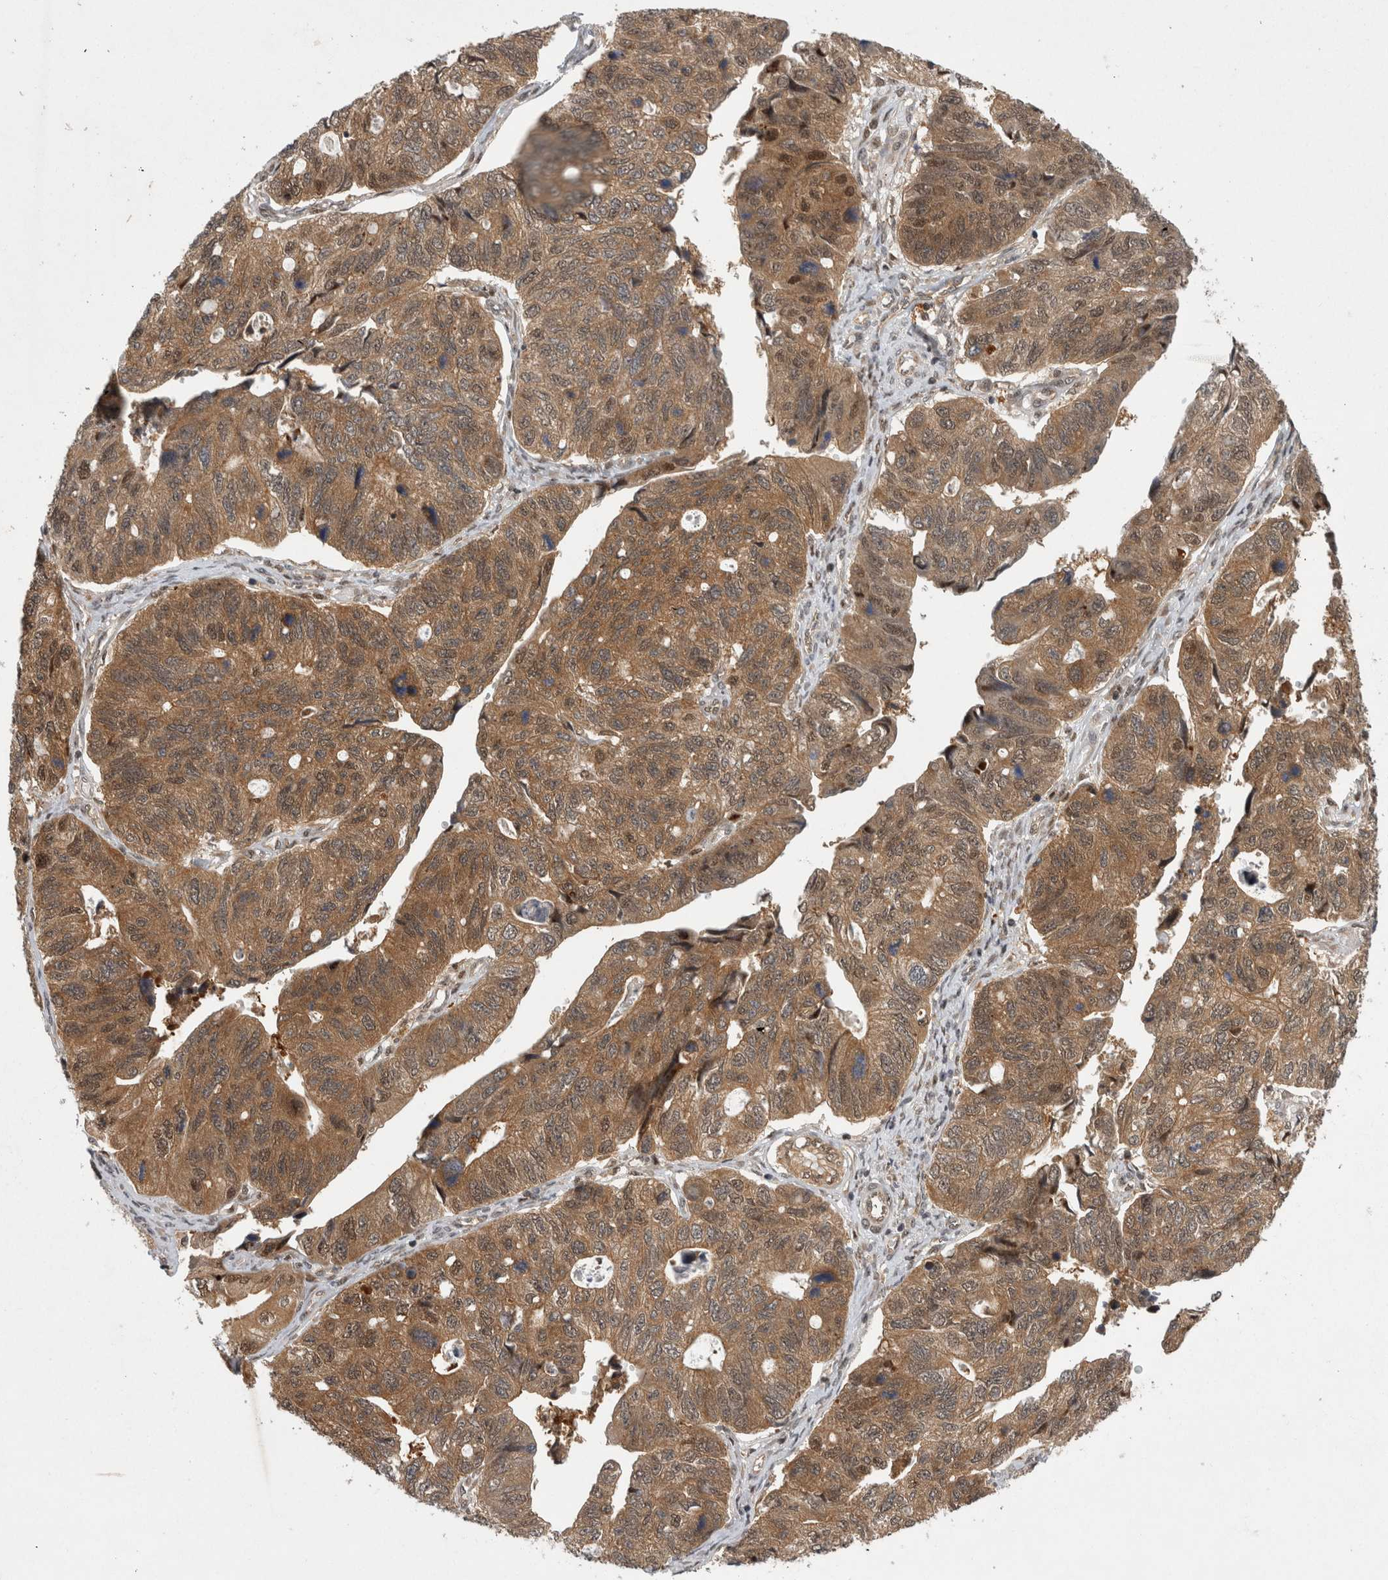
{"staining": {"intensity": "moderate", "quantity": ">75%", "location": "cytoplasmic/membranous"}, "tissue": "stomach cancer", "cell_type": "Tumor cells", "image_type": "cancer", "snomed": [{"axis": "morphology", "description": "Adenocarcinoma, NOS"}, {"axis": "topography", "description": "Stomach"}], "caption": "Immunohistochemical staining of human adenocarcinoma (stomach) exhibits medium levels of moderate cytoplasmic/membranous expression in approximately >75% of tumor cells. The staining is performed using DAB (3,3'-diaminobenzidine) brown chromogen to label protein expression. The nuclei are counter-stained blue using hematoxylin.", "gene": "PSMB2", "patient": {"sex": "male", "age": 59}}